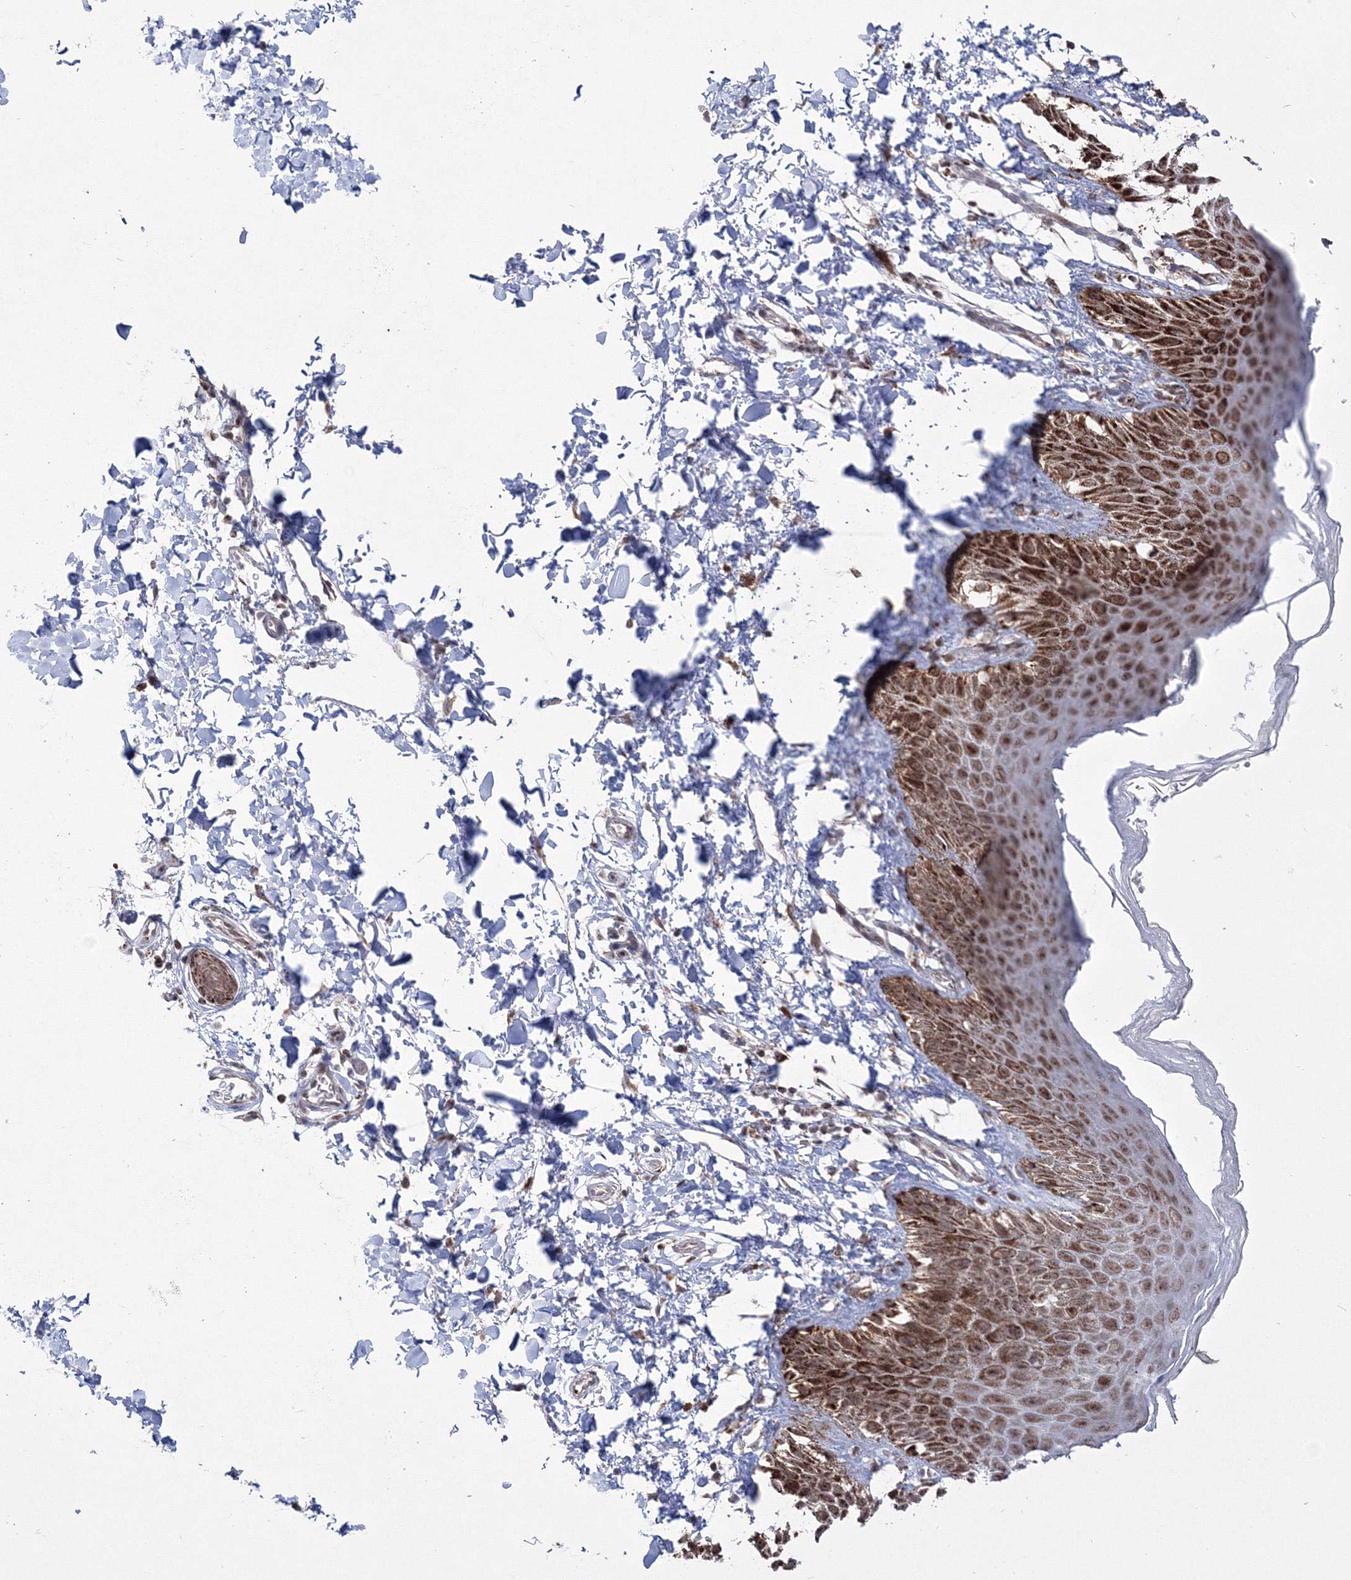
{"staining": {"intensity": "strong", "quantity": "25%-75%", "location": "cytoplasmic/membranous,nuclear"}, "tissue": "skin", "cell_type": "Epidermal cells", "image_type": "normal", "snomed": [{"axis": "morphology", "description": "Normal tissue, NOS"}, {"axis": "topography", "description": "Anal"}], "caption": "The micrograph exhibits staining of normal skin, revealing strong cytoplasmic/membranous,nuclear protein staining (brown color) within epidermal cells. (DAB (3,3'-diaminobenzidine) IHC, brown staining for protein, blue staining for nuclei).", "gene": "GRSF1", "patient": {"sex": "male", "age": 44}}